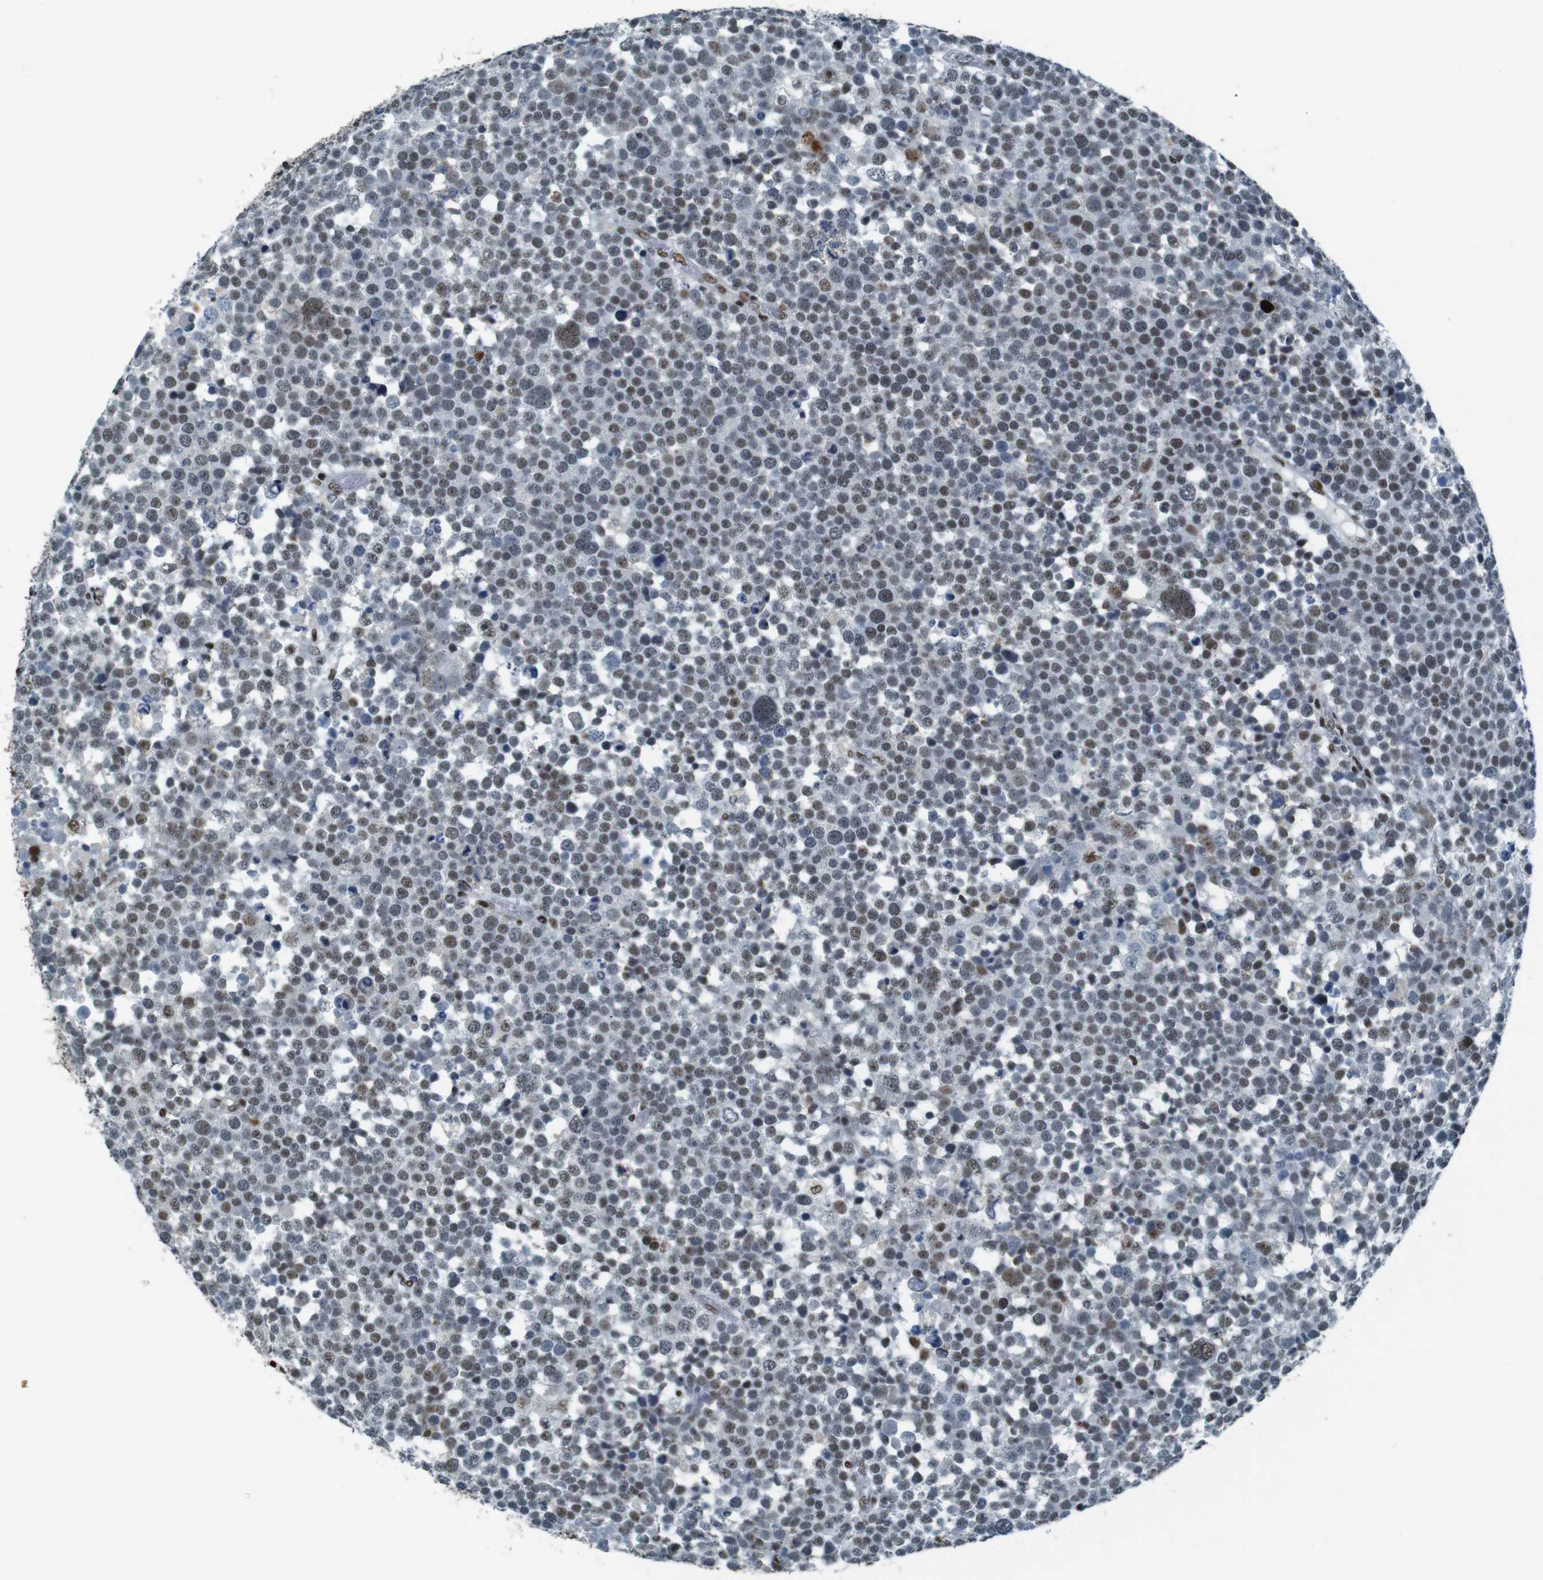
{"staining": {"intensity": "weak", "quantity": "25%-75%", "location": "nuclear"}, "tissue": "testis cancer", "cell_type": "Tumor cells", "image_type": "cancer", "snomed": [{"axis": "morphology", "description": "Seminoma, NOS"}, {"axis": "topography", "description": "Testis"}], "caption": "Weak nuclear expression for a protein is seen in about 25%-75% of tumor cells of testis cancer (seminoma) using immunohistochemistry.", "gene": "HEXIM1", "patient": {"sex": "male", "age": 71}}